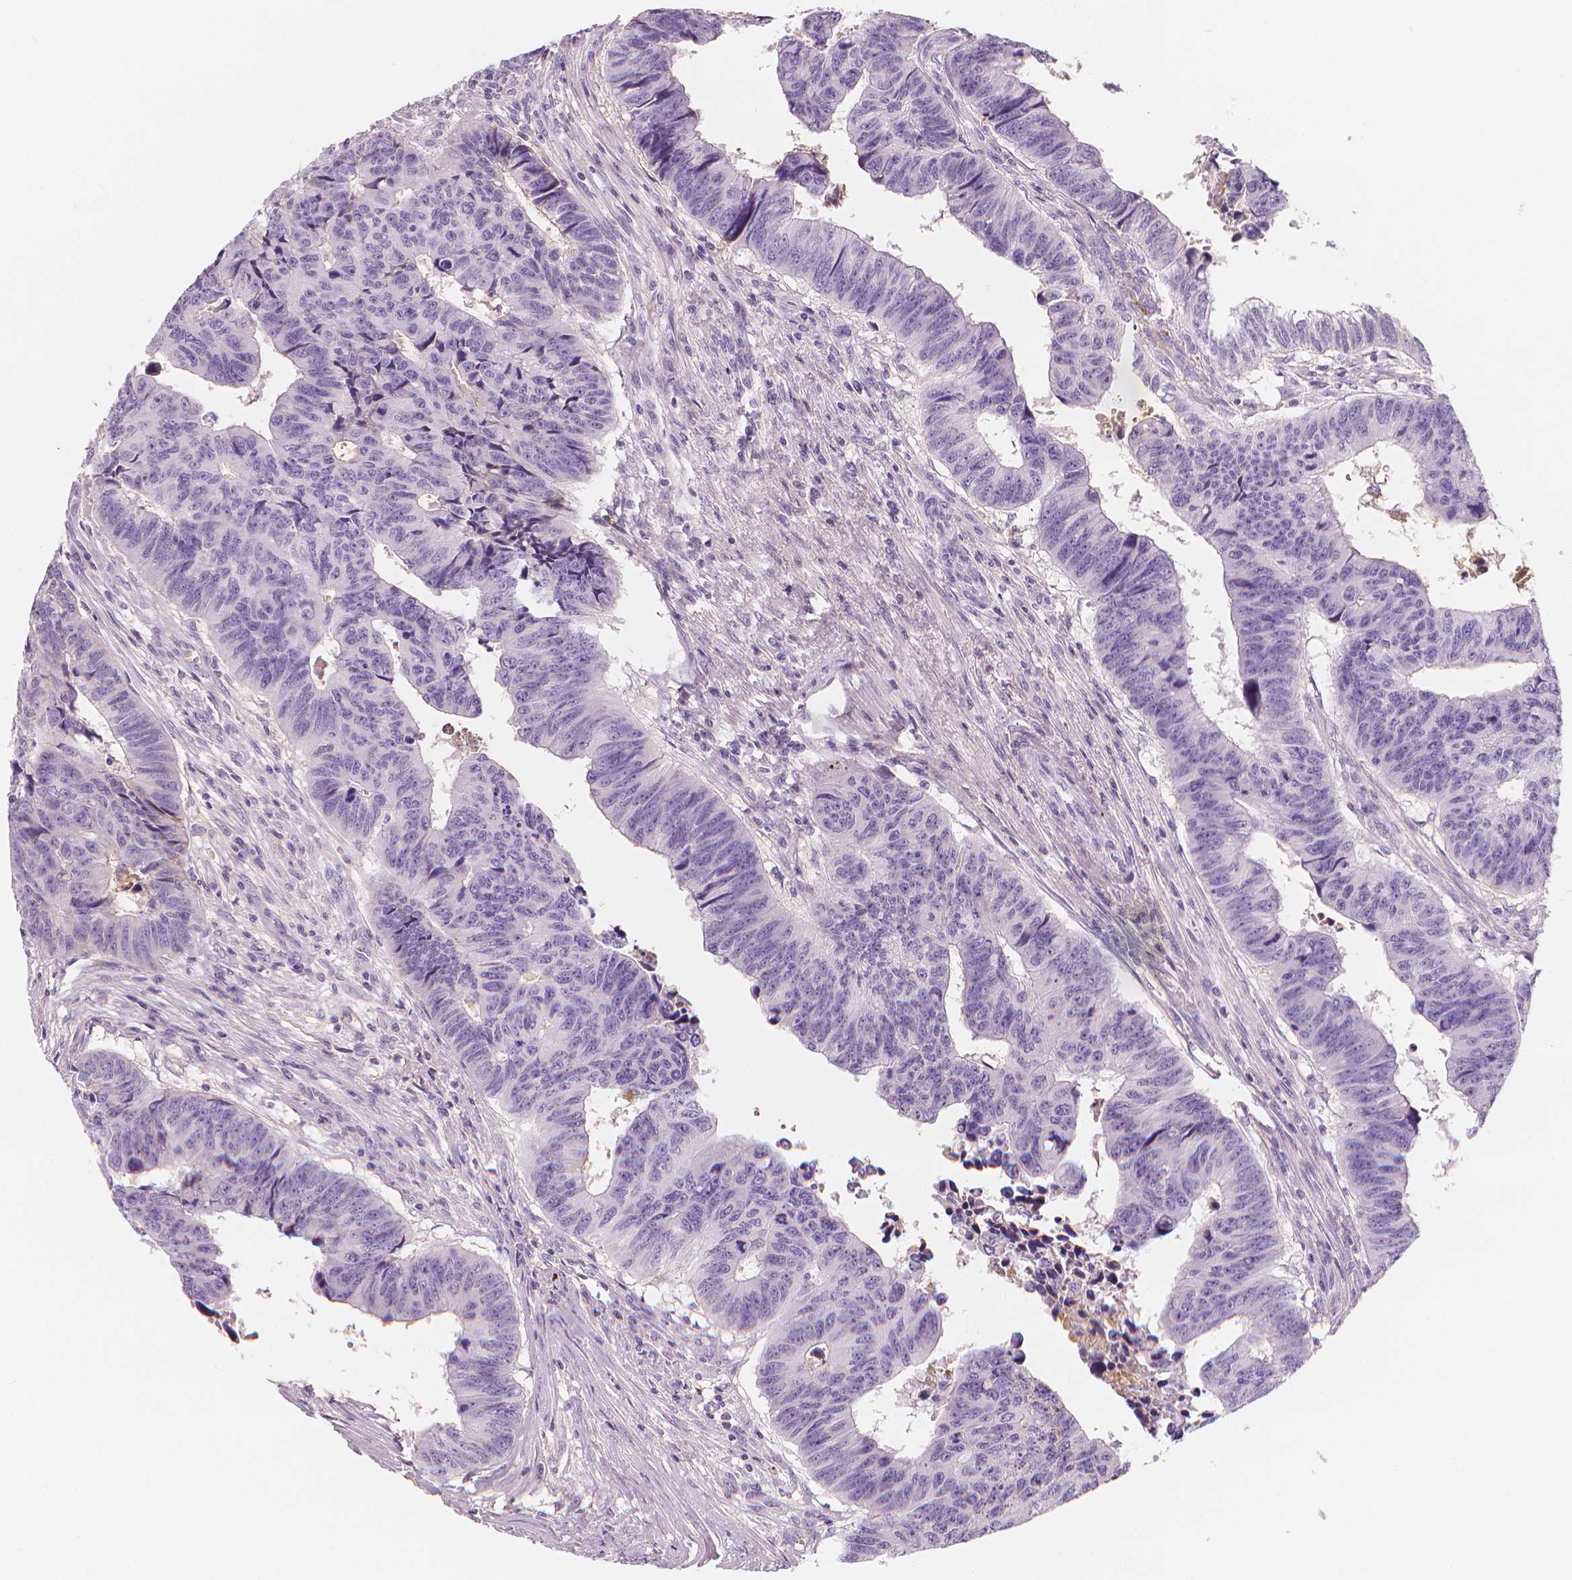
{"staining": {"intensity": "negative", "quantity": "none", "location": "none"}, "tissue": "colorectal cancer", "cell_type": "Tumor cells", "image_type": "cancer", "snomed": [{"axis": "morphology", "description": "Adenocarcinoma, NOS"}, {"axis": "topography", "description": "Rectum"}], "caption": "Immunohistochemistry of colorectal cancer displays no staining in tumor cells. Brightfield microscopy of immunohistochemistry (IHC) stained with DAB (3,3'-diaminobenzidine) (brown) and hematoxylin (blue), captured at high magnification.", "gene": "APOA4", "patient": {"sex": "female", "age": 85}}